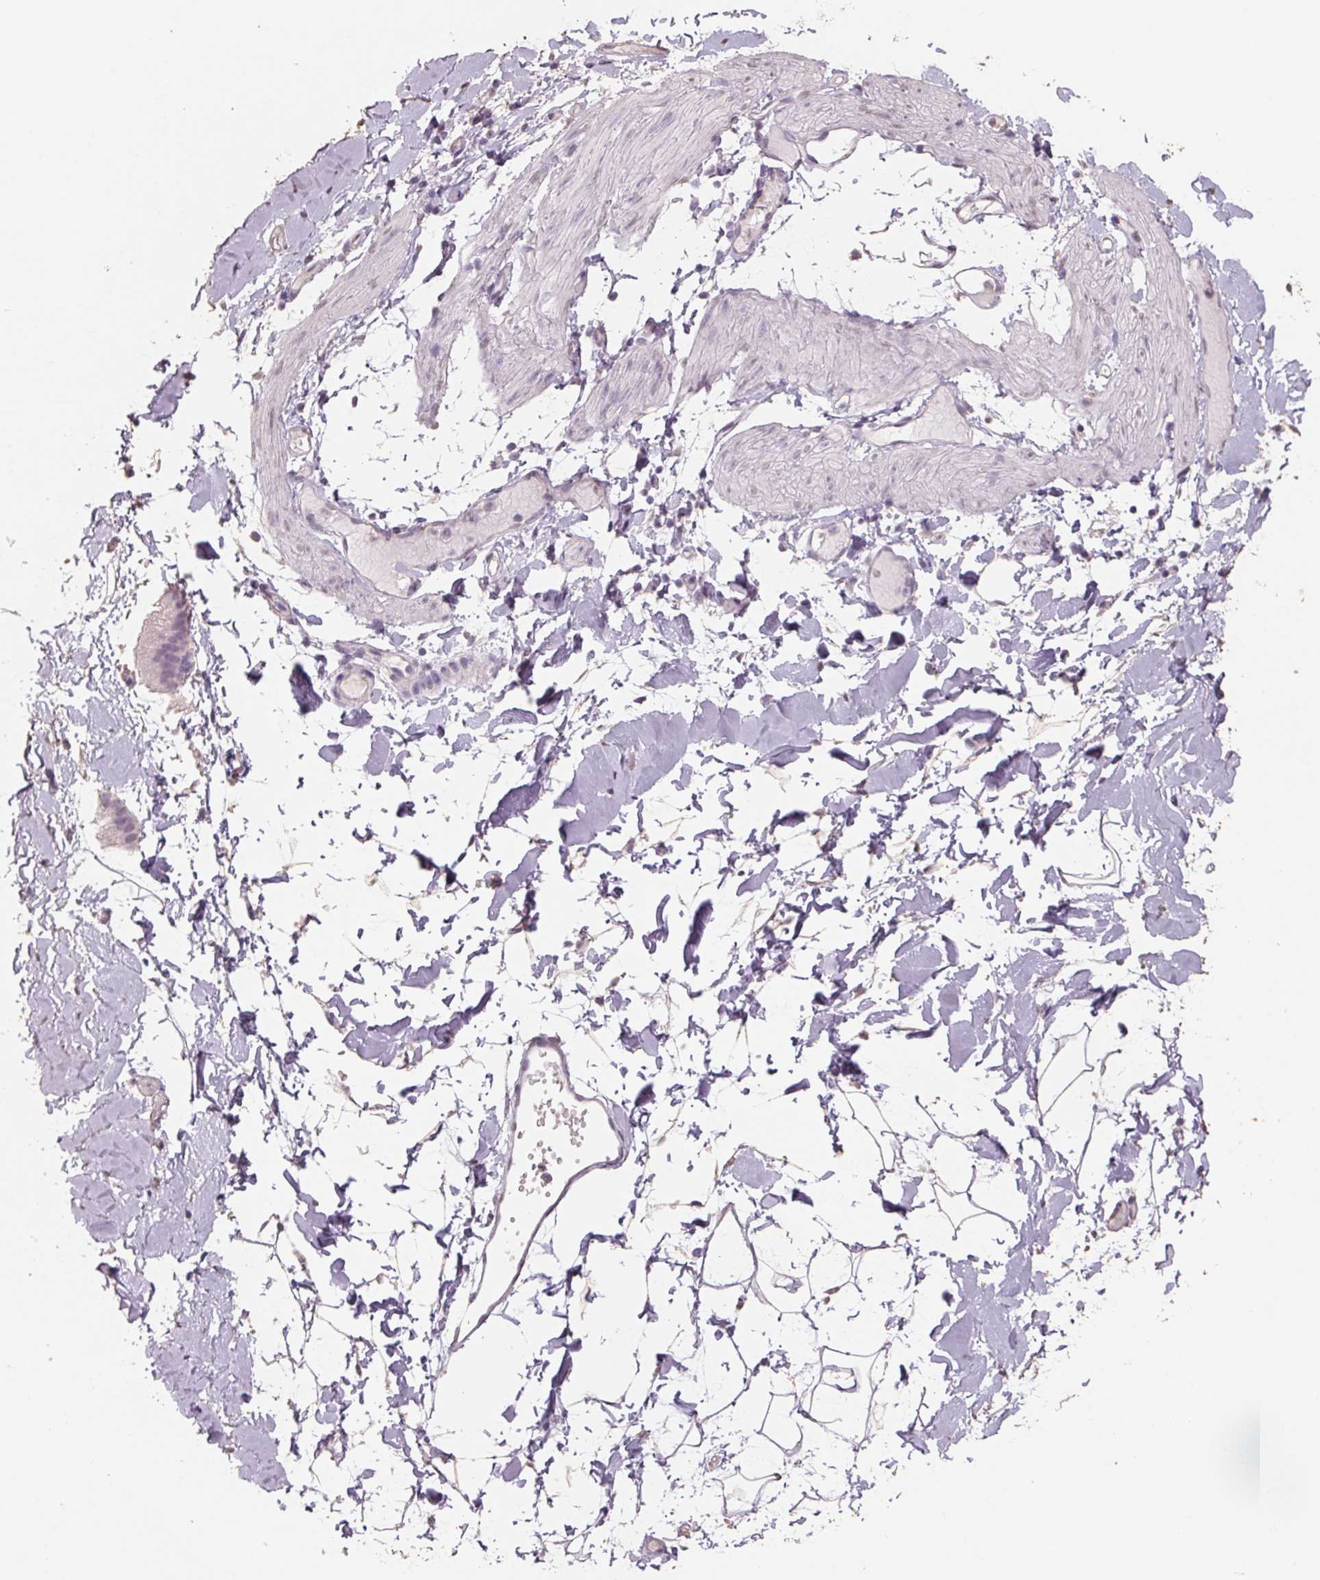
{"staining": {"intensity": "weak", "quantity": "<25%", "location": "nuclear"}, "tissue": "adipose tissue", "cell_type": "Adipocytes", "image_type": "normal", "snomed": [{"axis": "morphology", "description": "Normal tissue, NOS"}, {"axis": "topography", "description": "Gallbladder"}, {"axis": "topography", "description": "Peripheral nerve tissue"}], "caption": "The photomicrograph exhibits no significant expression in adipocytes of adipose tissue.", "gene": "FTCD", "patient": {"sex": "female", "age": 45}}